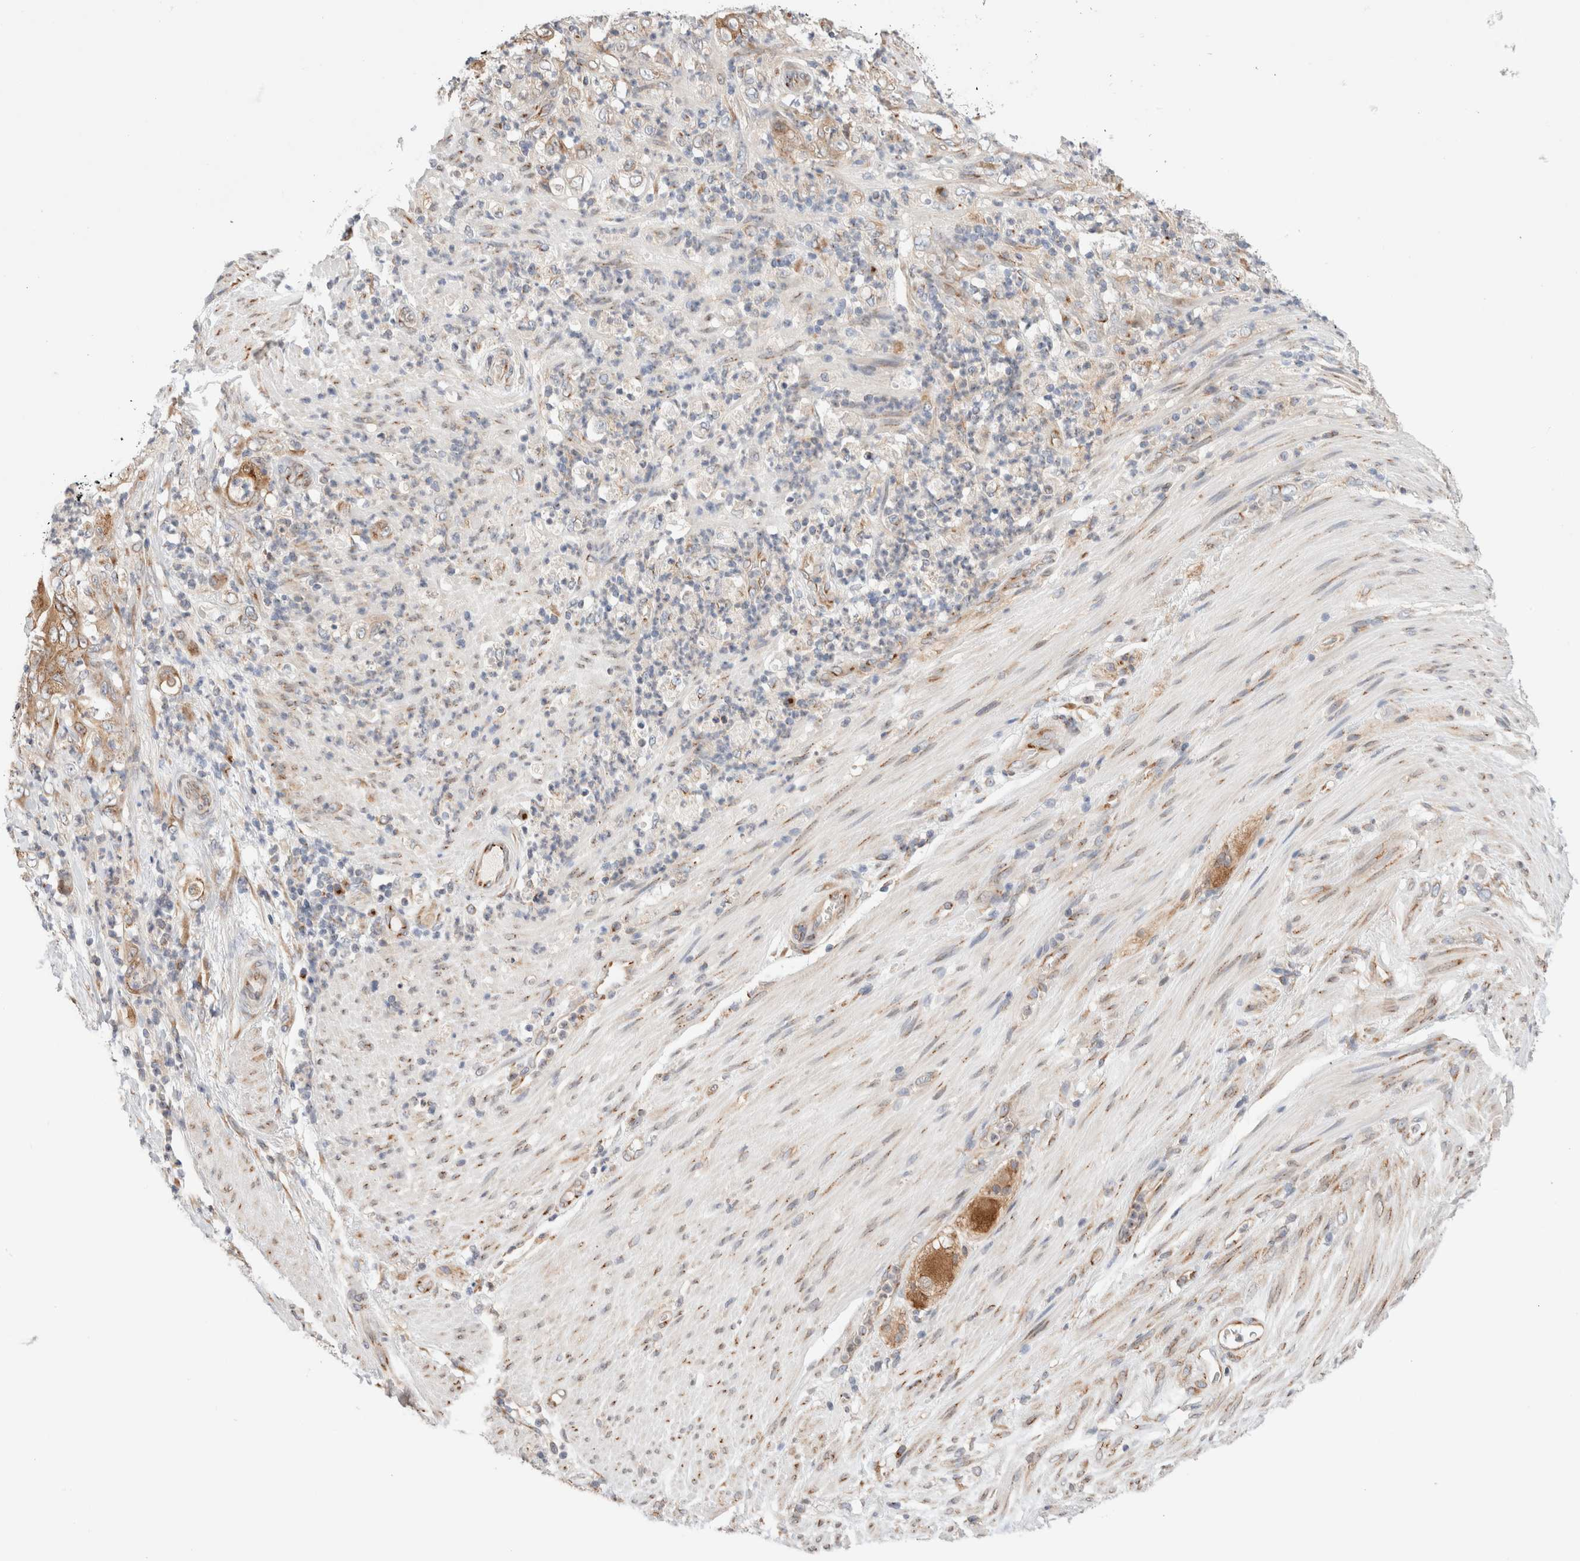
{"staining": {"intensity": "moderate", "quantity": ">75%", "location": "cytoplasmic/membranous"}, "tissue": "stomach cancer", "cell_type": "Tumor cells", "image_type": "cancer", "snomed": [{"axis": "morphology", "description": "Adenocarcinoma, NOS"}, {"axis": "topography", "description": "Stomach"}], "caption": "This image shows stomach cancer stained with immunohistochemistry (IHC) to label a protein in brown. The cytoplasmic/membranous of tumor cells show moderate positivity for the protein. Nuclei are counter-stained blue.", "gene": "LMAN2L", "patient": {"sex": "female", "age": 73}}